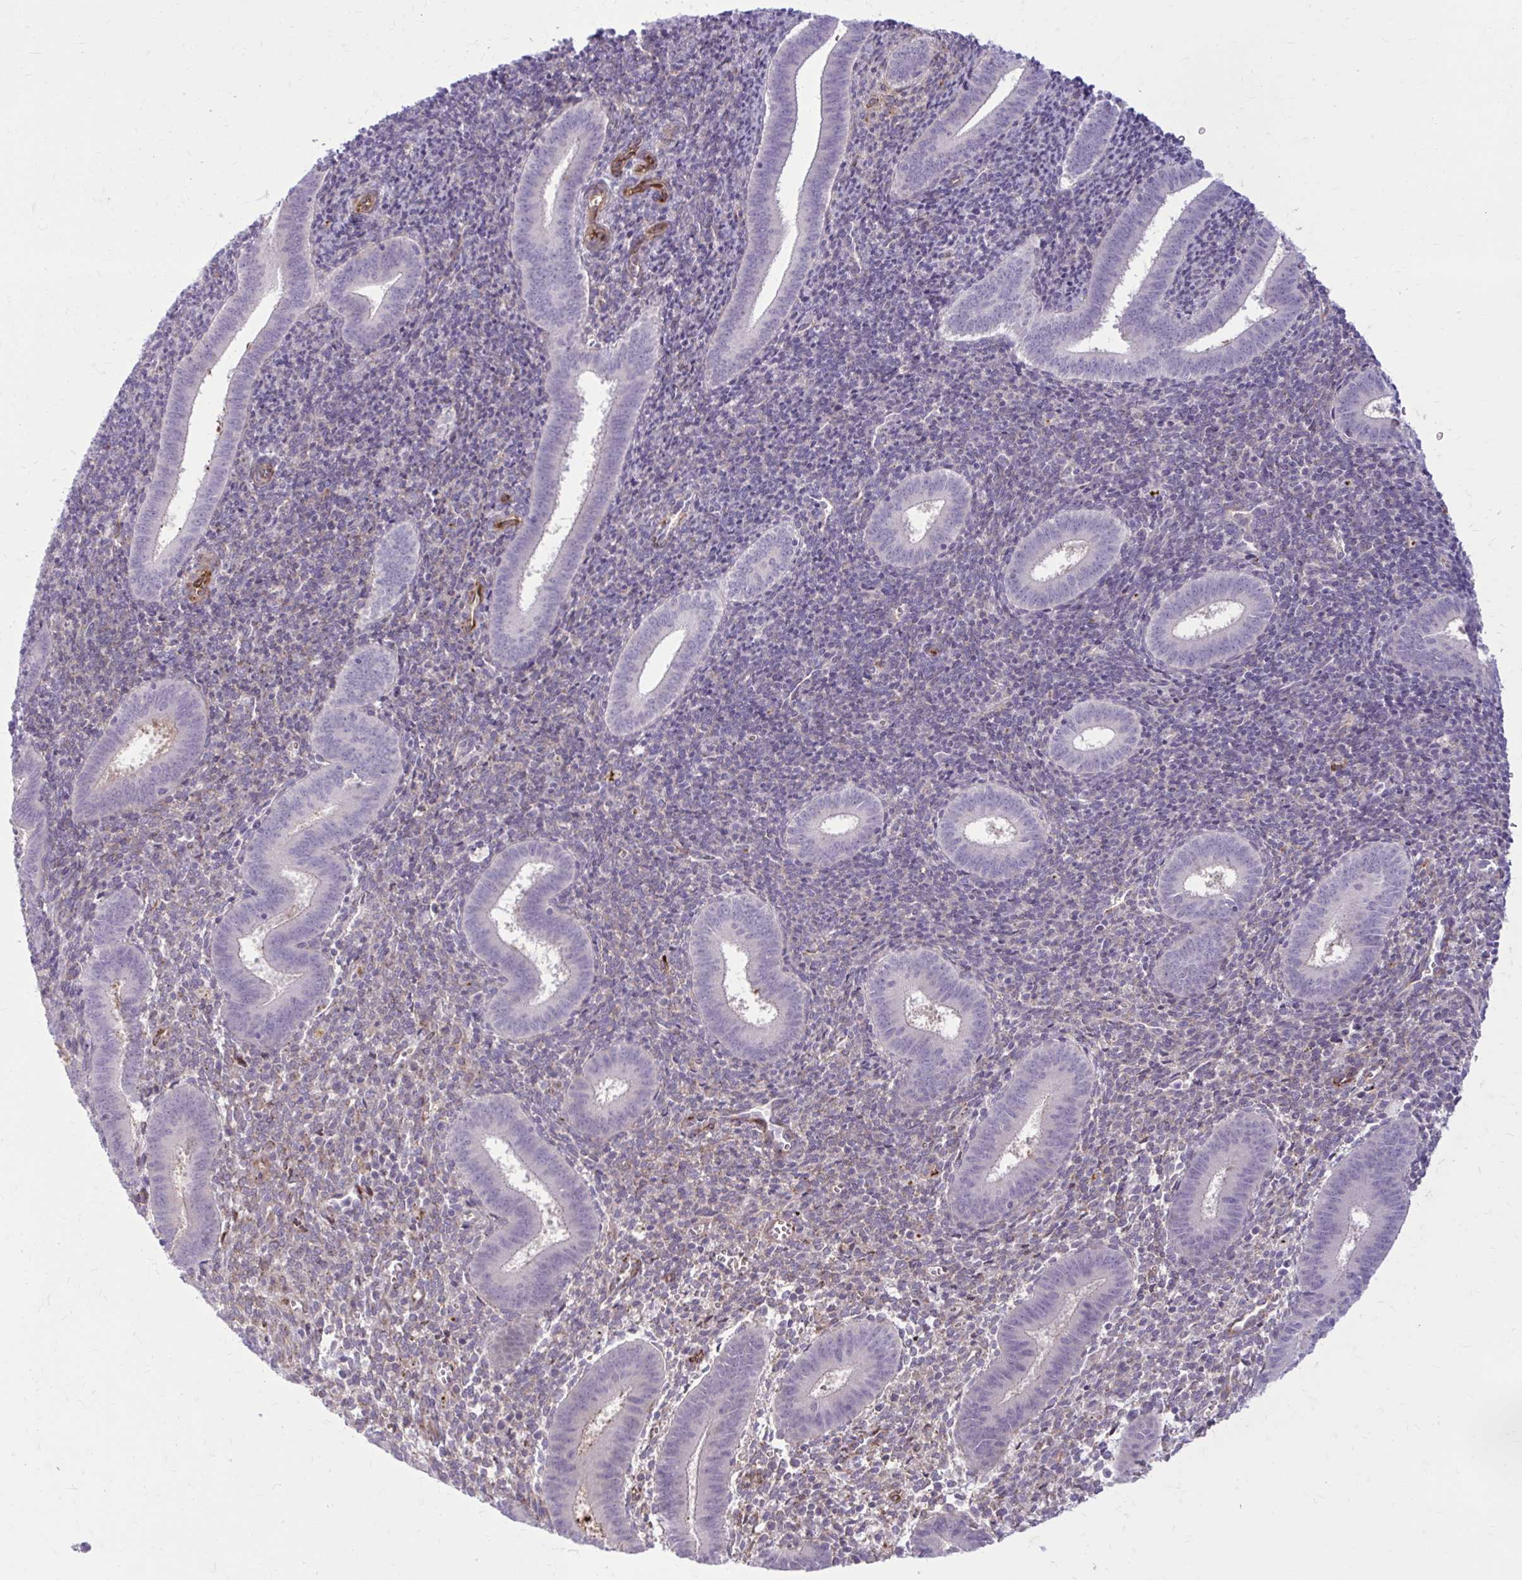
{"staining": {"intensity": "moderate", "quantity": "25%-75%", "location": "cytoplasmic/membranous"}, "tissue": "endometrium", "cell_type": "Cells in endometrial stroma", "image_type": "normal", "snomed": [{"axis": "morphology", "description": "Normal tissue, NOS"}, {"axis": "topography", "description": "Endometrium"}], "caption": "Immunohistochemistry image of unremarkable endometrium: human endometrium stained using IHC reveals medium levels of moderate protein expression localized specifically in the cytoplasmic/membranous of cells in endometrial stroma, appearing as a cytoplasmic/membranous brown color.", "gene": "BEND5", "patient": {"sex": "female", "age": 25}}